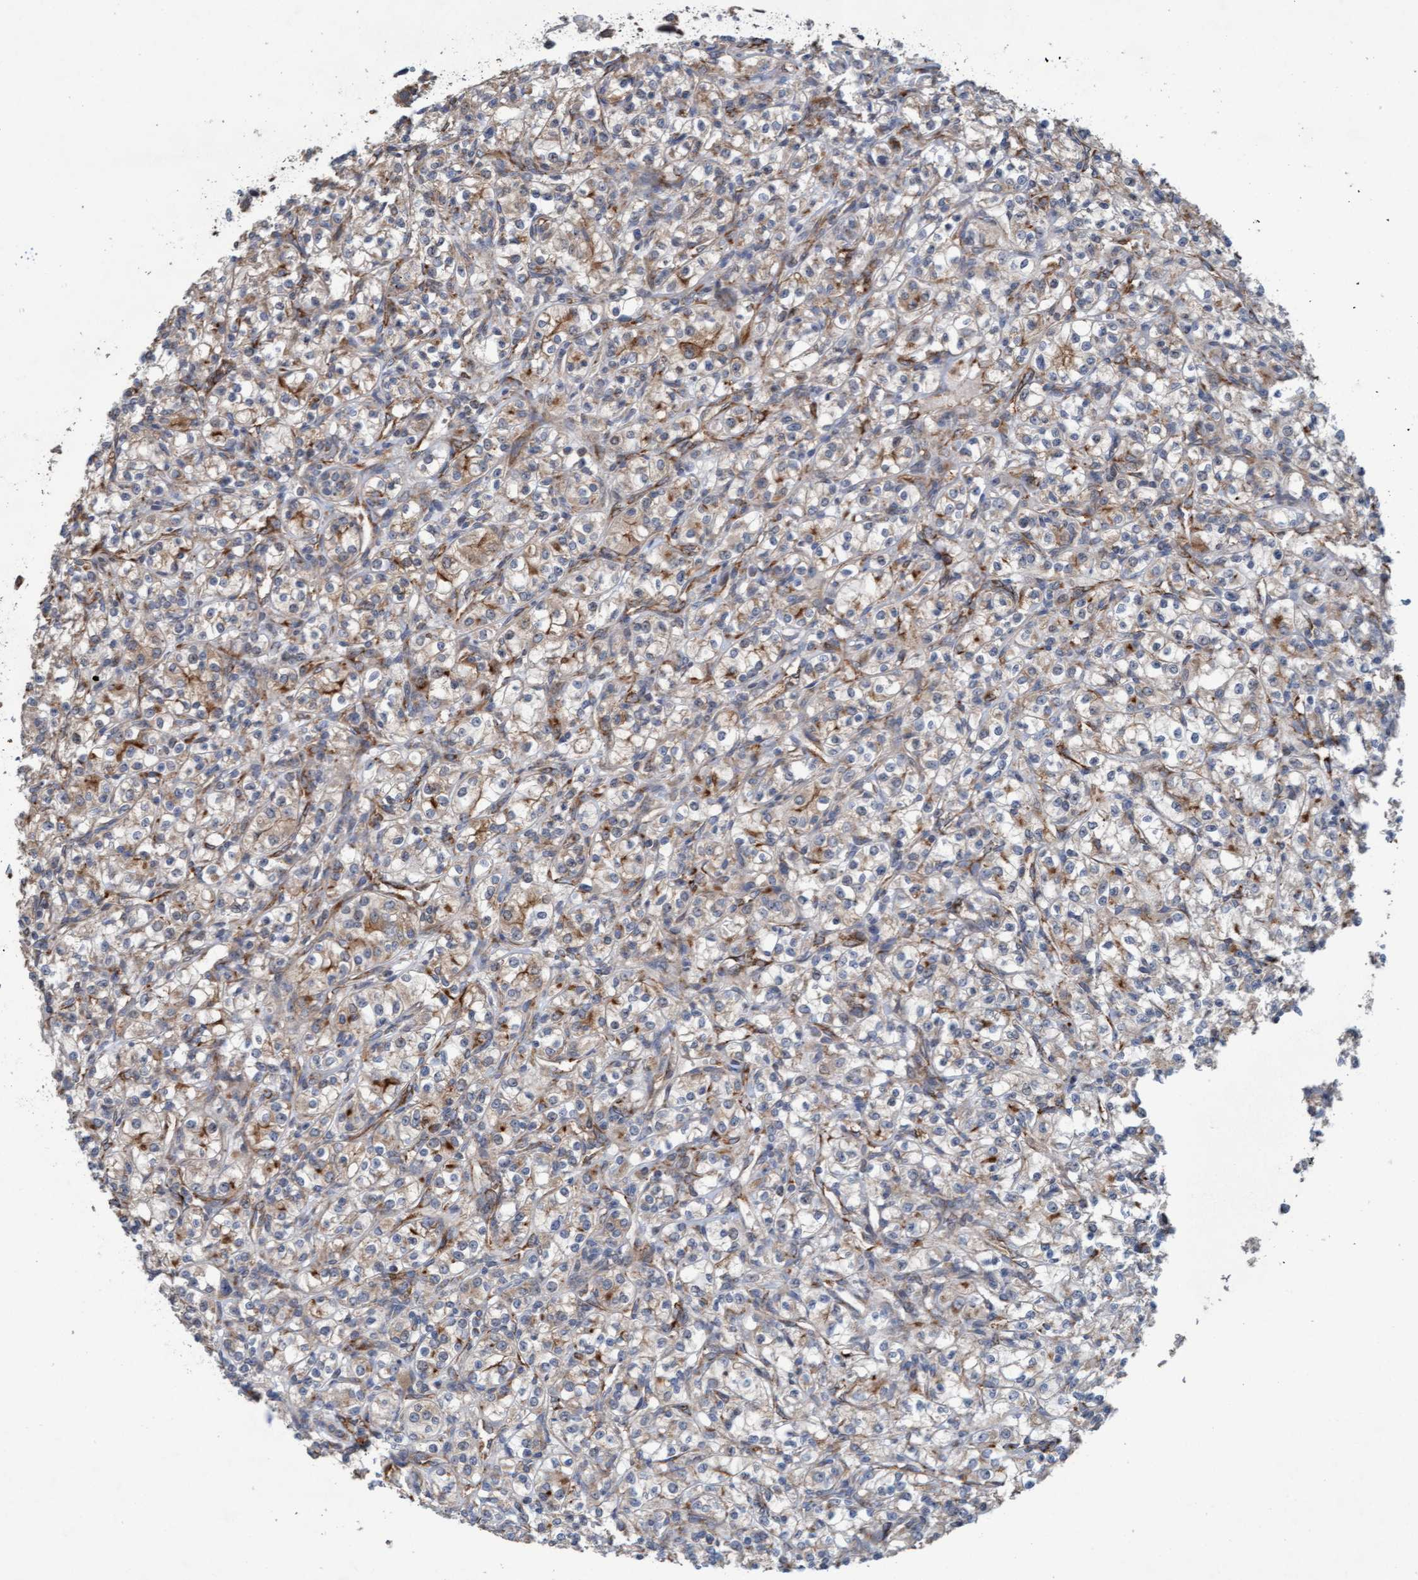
{"staining": {"intensity": "weak", "quantity": "<25%", "location": "cytoplasmic/membranous"}, "tissue": "renal cancer", "cell_type": "Tumor cells", "image_type": "cancer", "snomed": [{"axis": "morphology", "description": "Adenocarcinoma, NOS"}, {"axis": "topography", "description": "Kidney"}], "caption": "The histopathology image exhibits no significant expression in tumor cells of renal adenocarcinoma.", "gene": "ZNF566", "patient": {"sex": "male", "age": 77}}